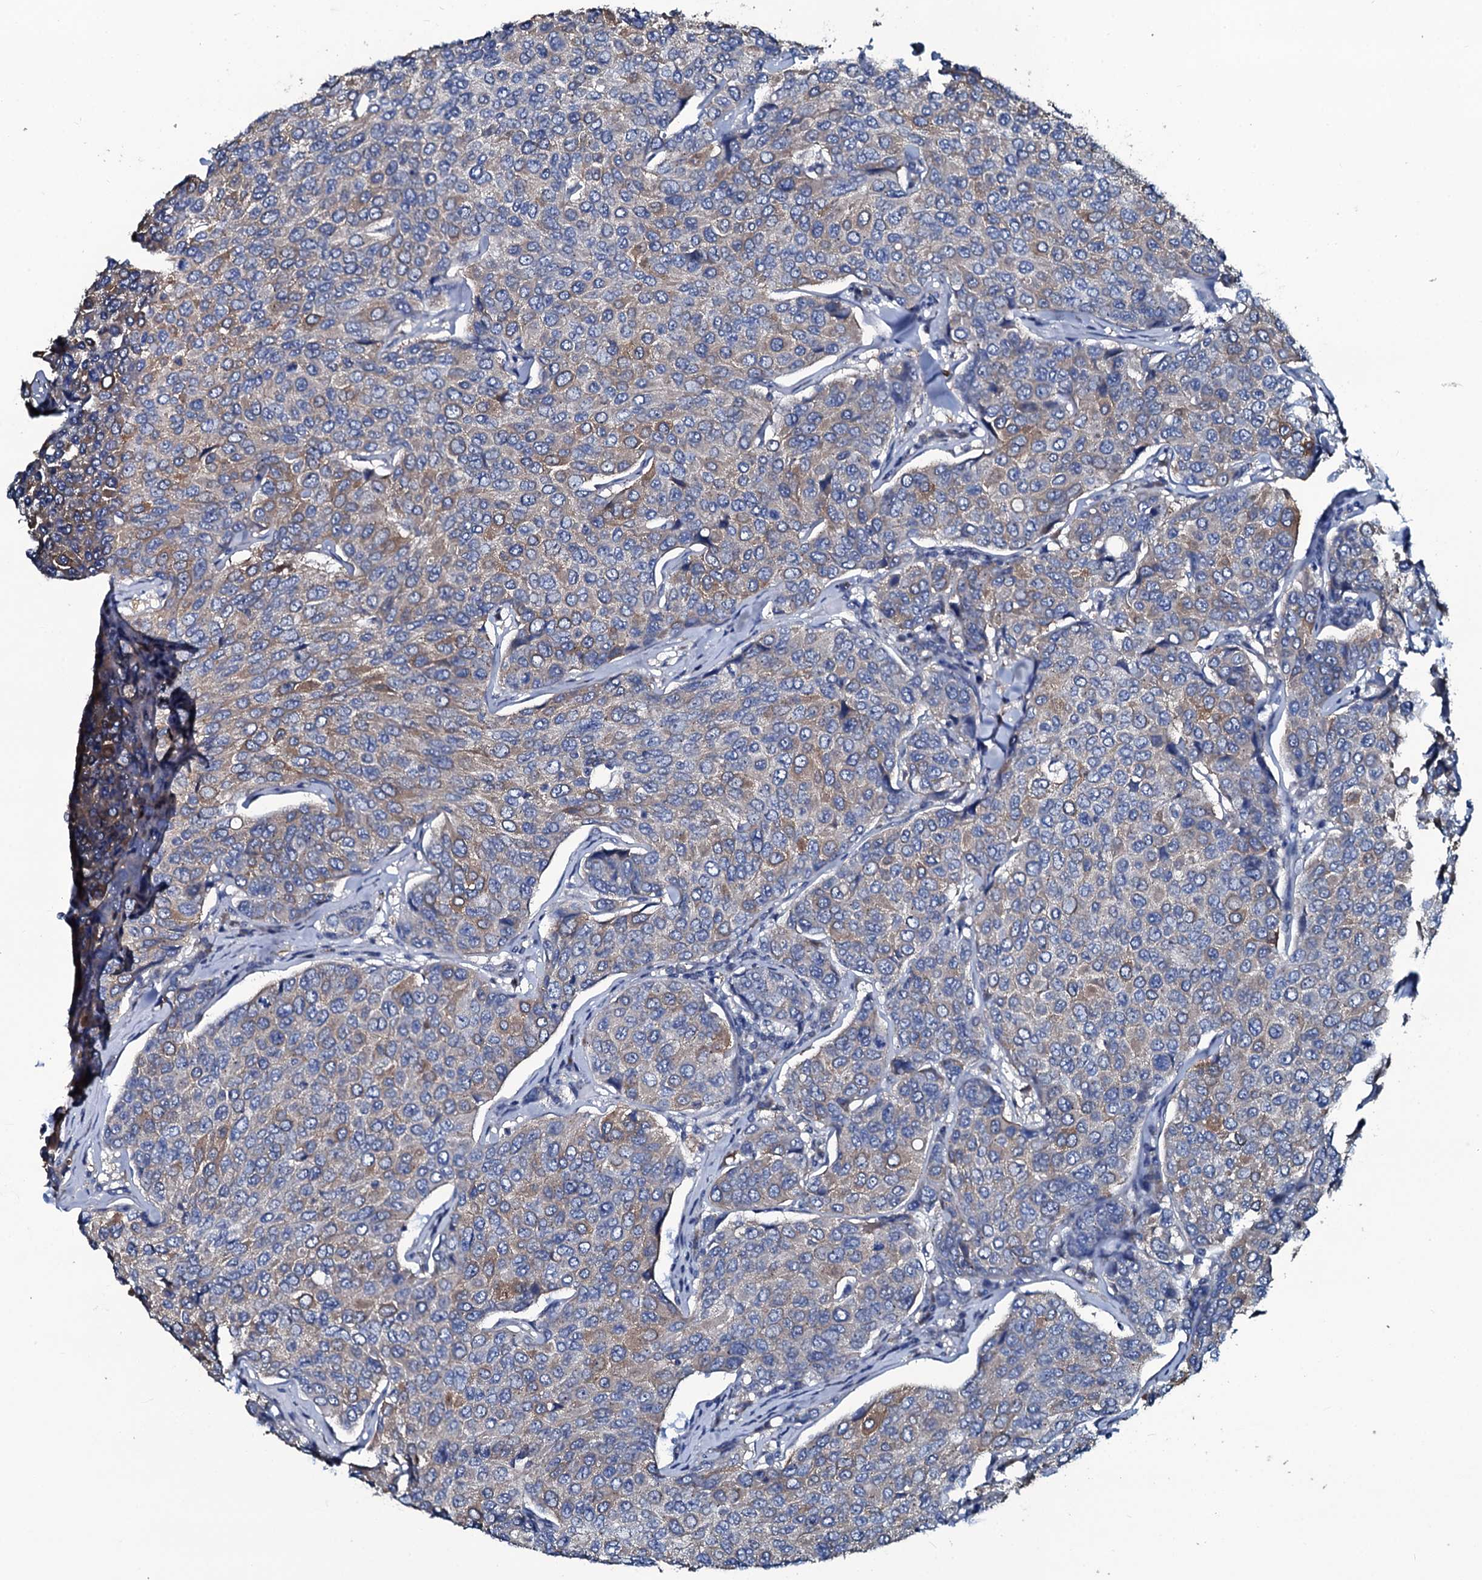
{"staining": {"intensity": "weak", "quantity": "<25%", "location": "cytoplasmic/membranous"}, "tissue": "breast cancer", "cell_type": "Tumor cells", "image_type": "cancer", "snomed": [{"axis": "morphology", "description": "Duct carcinoma"}, {"axis": "topography", "description": "Breast"}], "caption": "Breast cancer was stained to show a protein in brown. There is no significant staining in tumor cells.", "gene": "USPL1", "patient": {"sex": "female", "age": 55}}